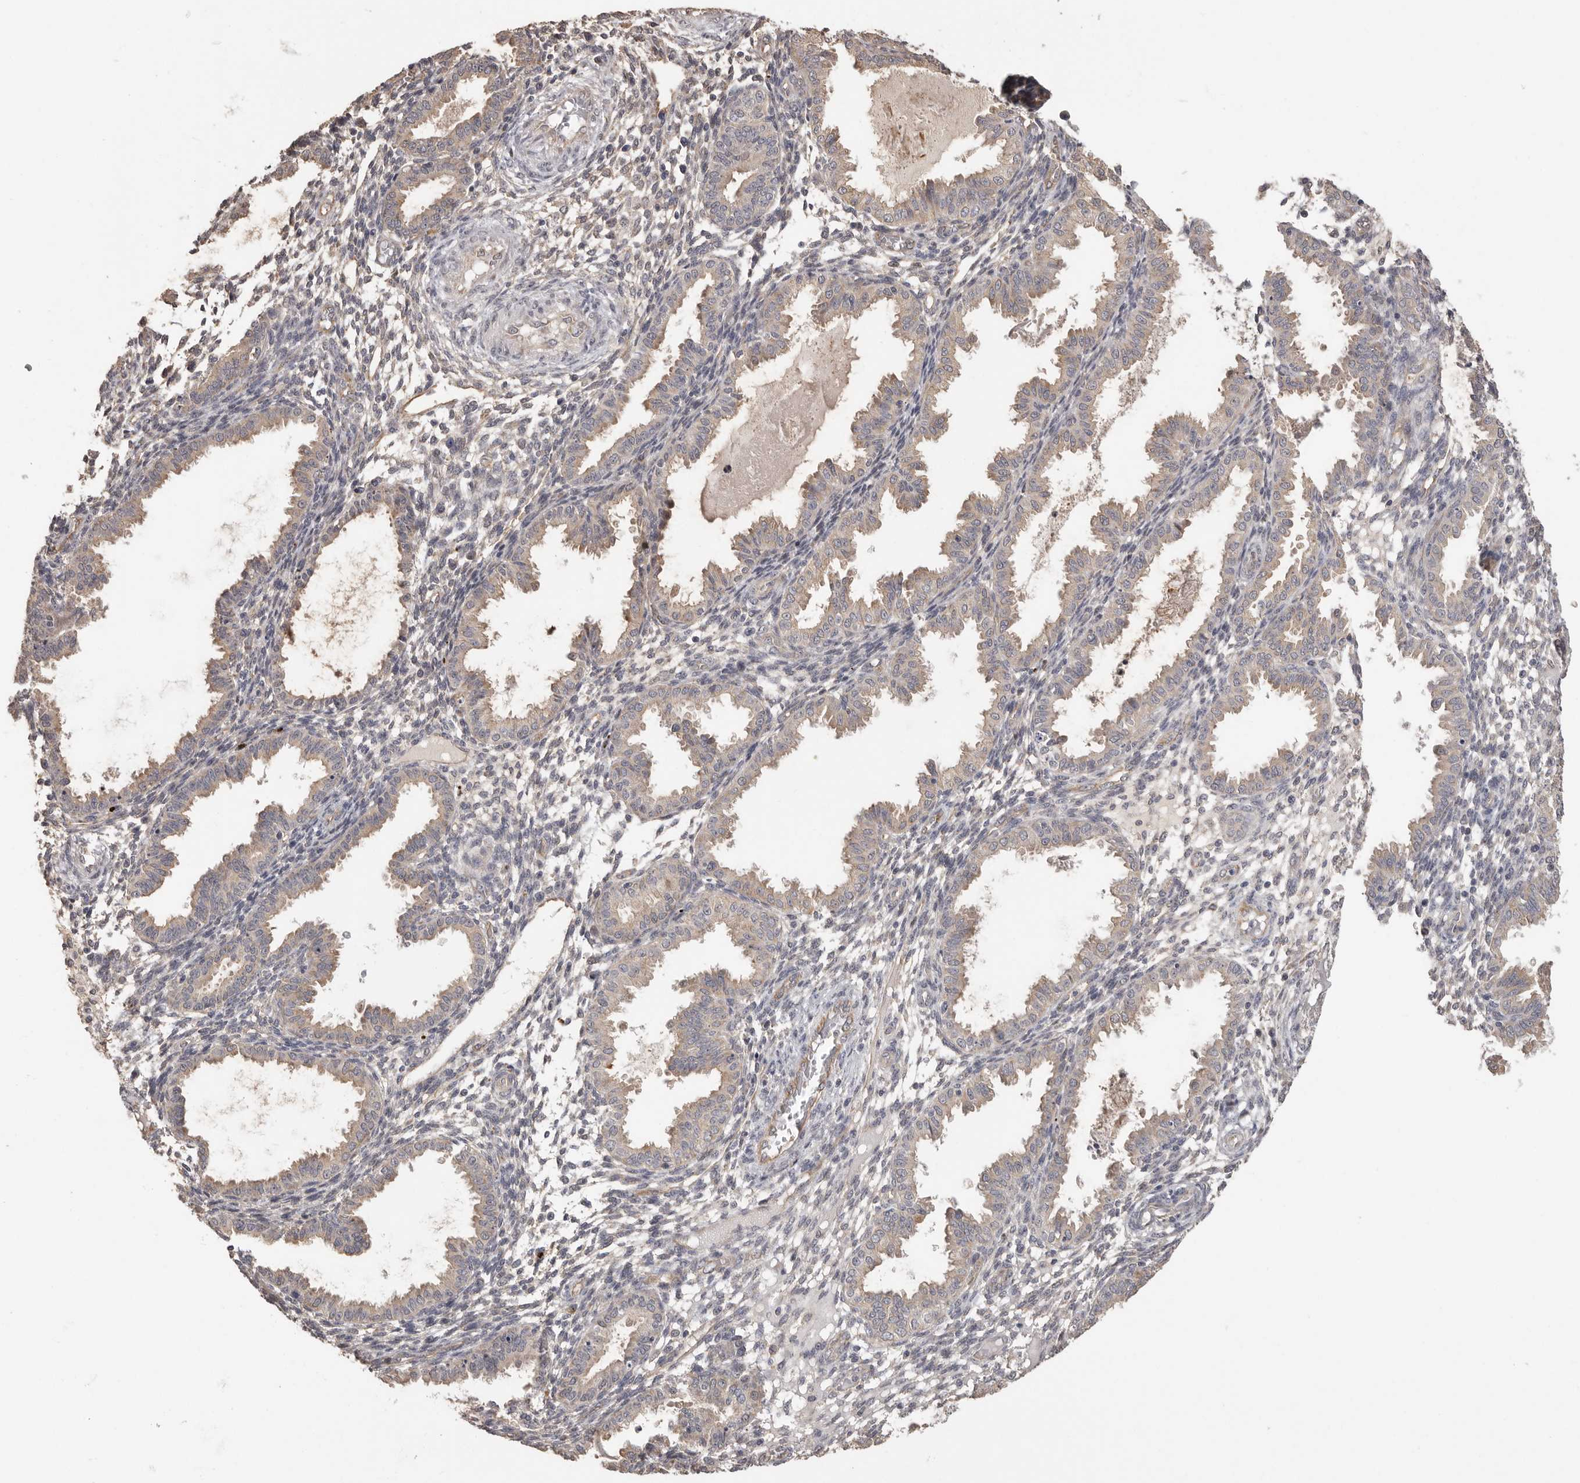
{"staining": {"intensity": "negative", "quantity": "none", "location": "none"}, "tissue": "endometrium", "cell_type": "Cells in endometrial stroma", "image_type": "normal", "snomed": [{"axis": "morphology", "description": "Normal tissue, NOS"}, {"axis": "topography", "description": "Endometrium"}], "caption": "This is a photomicrograph of immunohistochemistry (IHC) staining of benign endometrium, which shows no expression in cells in endometrial stroma.", "gene": "BAIAP2", "patient": {"sex": "female", "age": 33}}